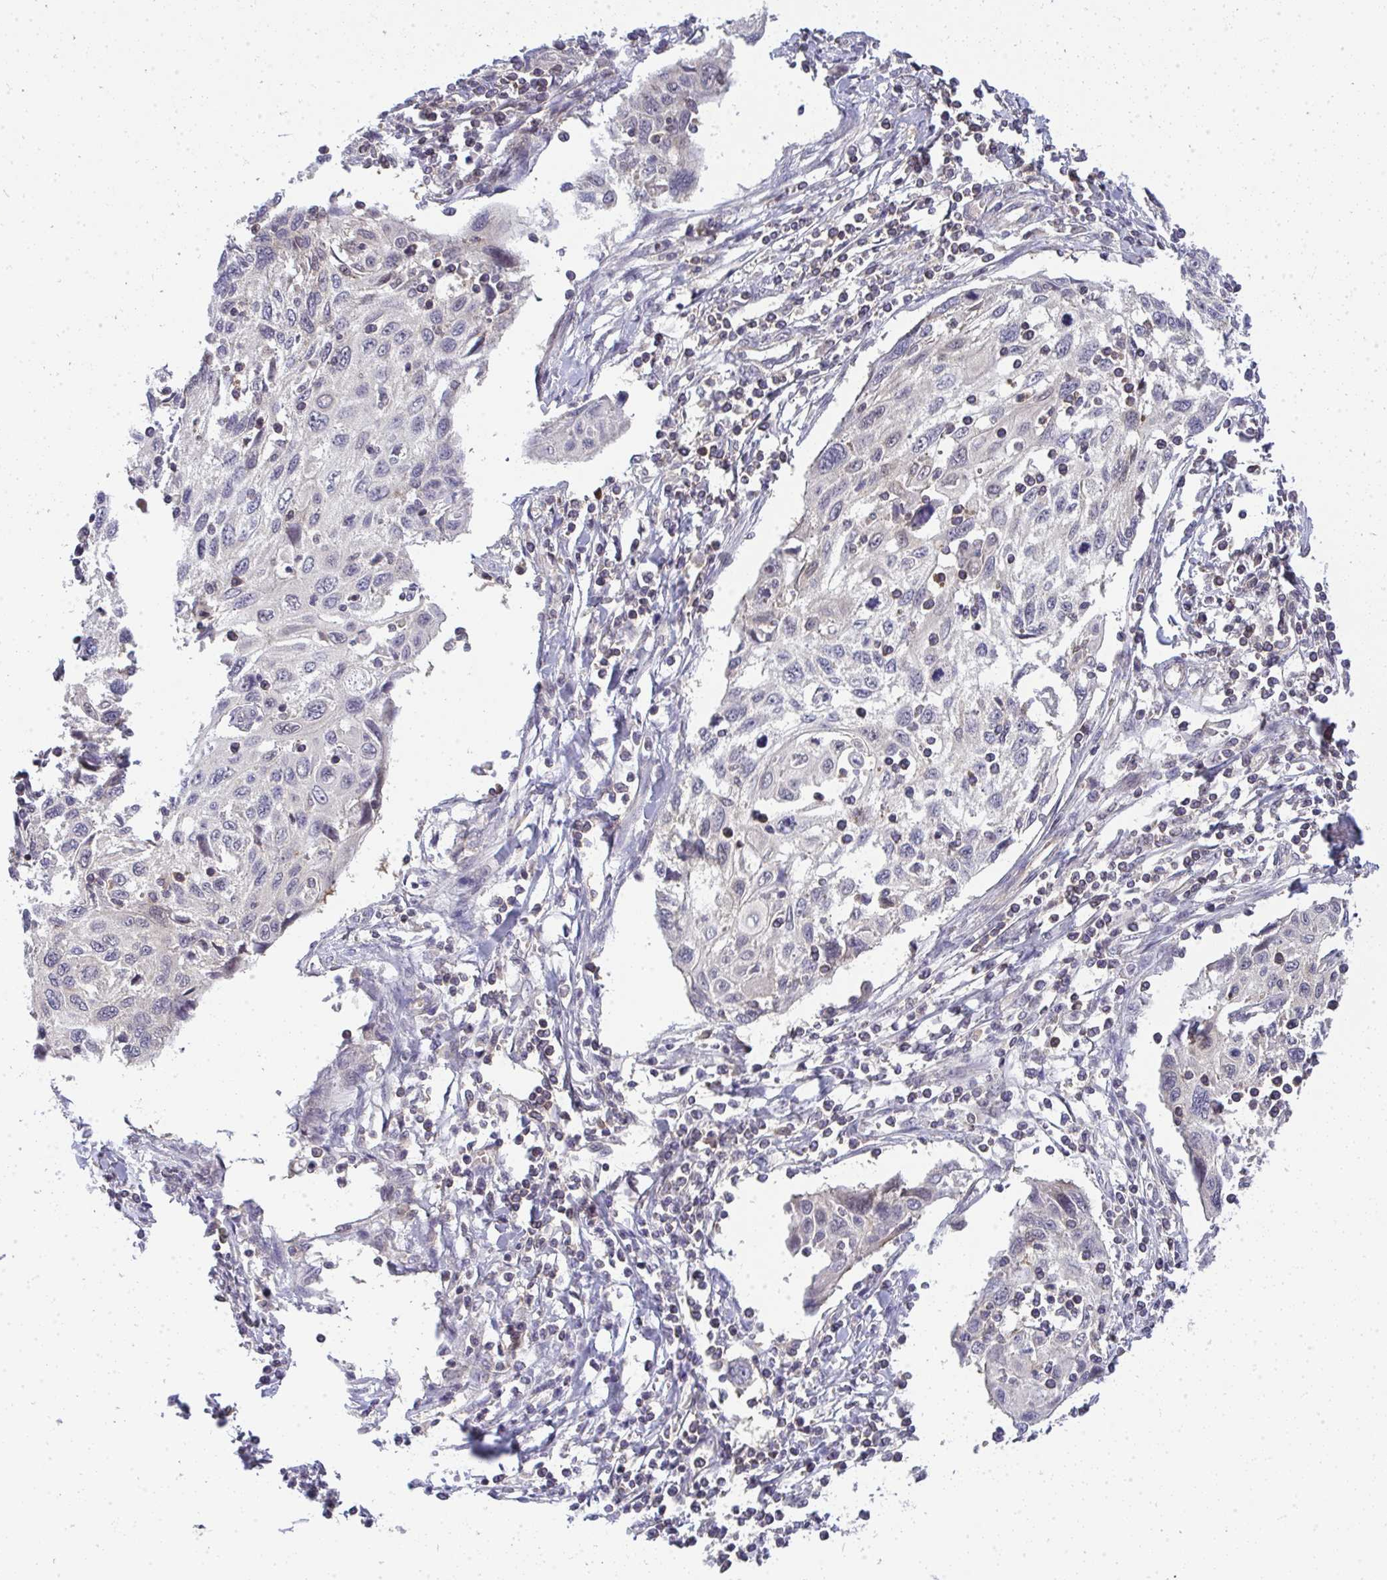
{"staining": {"intensity": "negative", "quantity": "none", "location": "none"}, "tissue": "cervical cancer", "cell_type": "Tumor cells", "image_type": "cancer", "snomed": [{"axis": "morphology", "description": "Squamous cell carcinoma, NOS"}, {"axis": "topography", "description": "Cervix"}], "caption": "IHC of human squamous cell carcinoma (cervical) reveals no expression in tumor cells.", "gene": "HDHD2", "patient": {"sex": "female", "age": 70}}